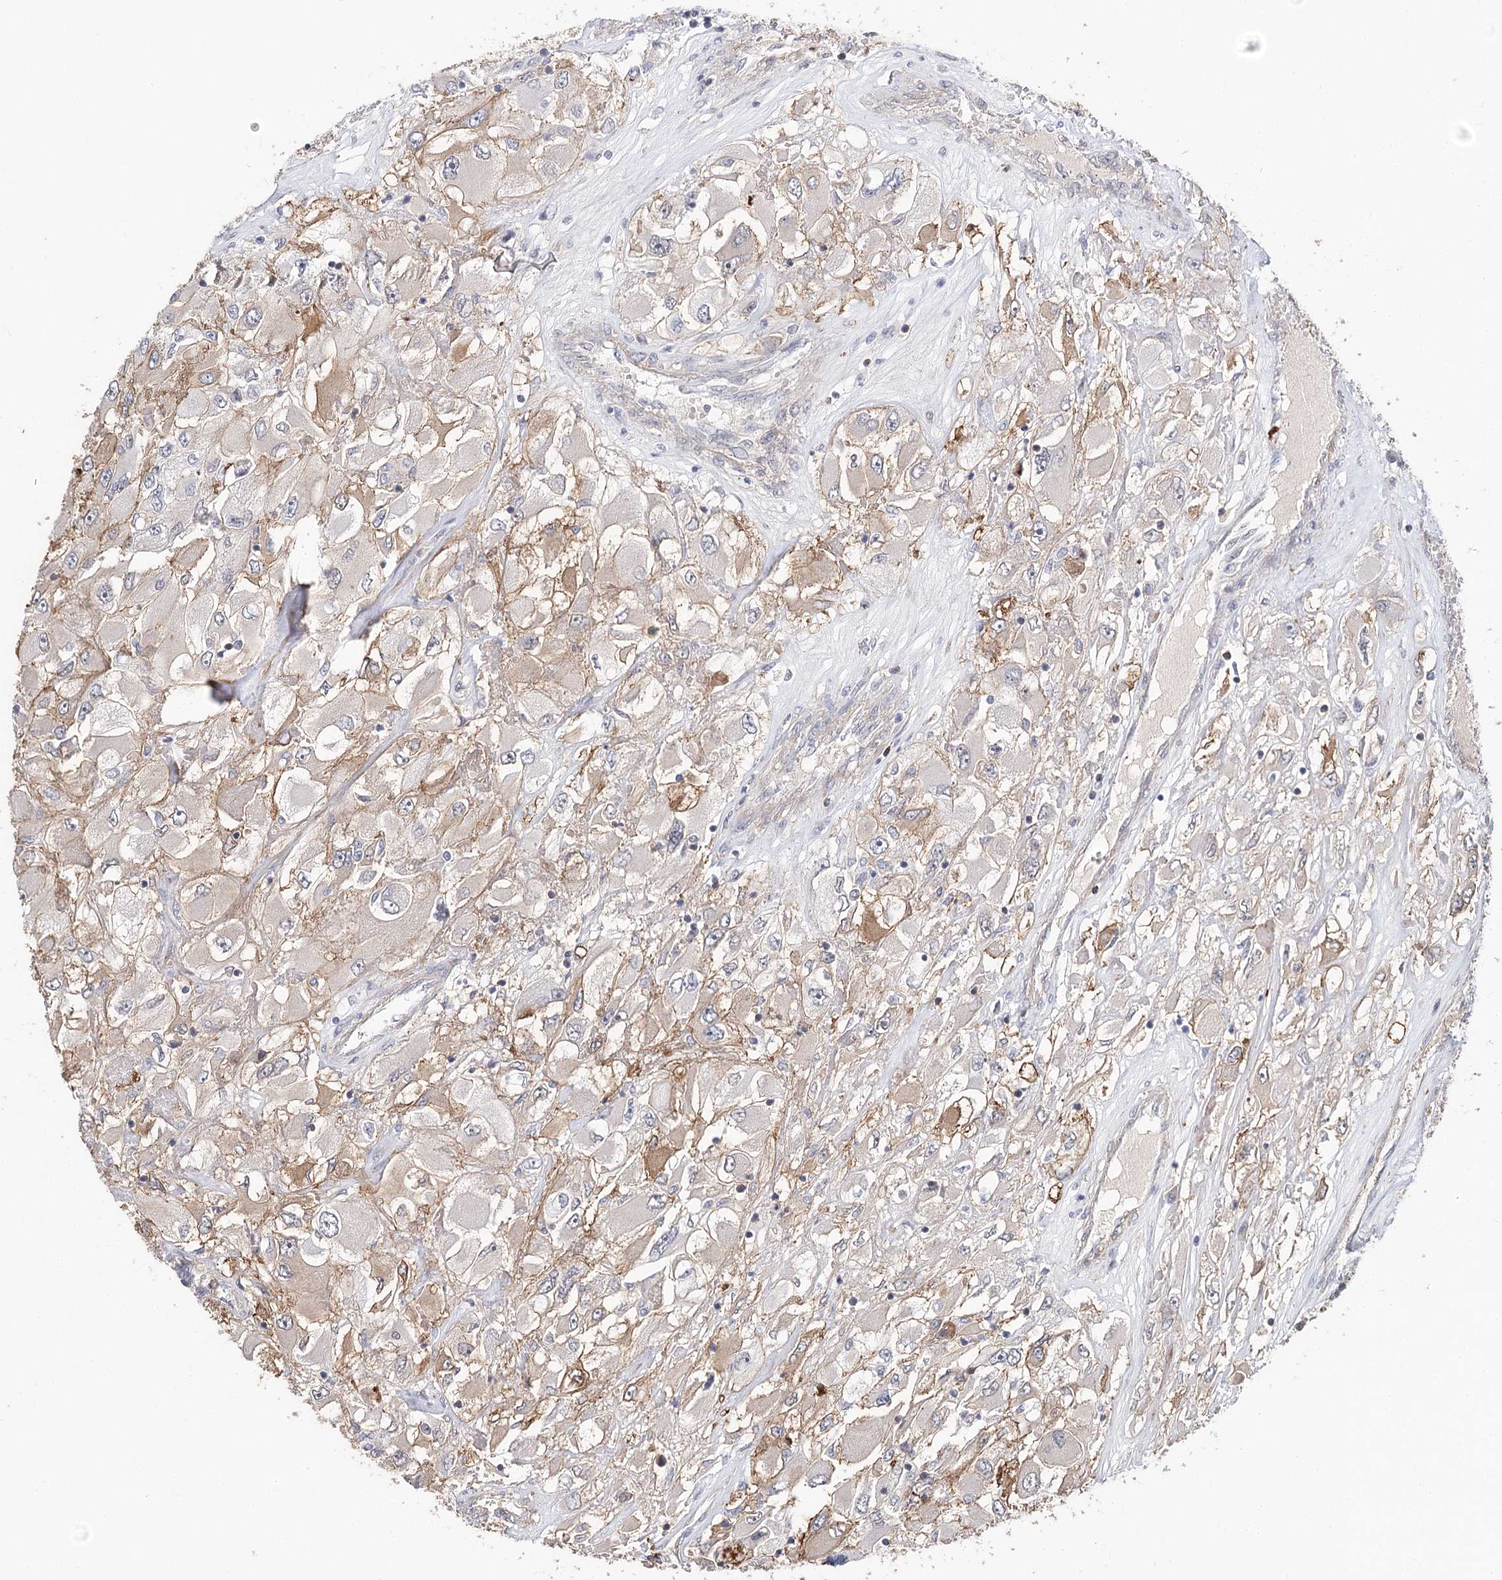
{"staining": {"intensity": "weak", "quantity": "<25%", "location": "cytoplasmic/membranous"}, "tissue": "renal cancer", "cell_type": "Tumor cells", "image_type": "cancer", "snomed": [{"axis": "morphology", "description": "Adenocarcinoma, NOS"}, {"axis": "topography", "description": "Kidney"}], "caption": "IHC image of renal cancer (adenocarcinoma) stained for a protein (brown), which demonstrates no staining in tumor cells. (Stains: DAB (3,3'-diaminobenzidine) immunohistochemistry (IHC) with hematoxylin counter stain, Microscopy: brightfield microscopy at high magnification).", "gene": "TMEM218", "patient": {"sex": "female", "age": 52}}